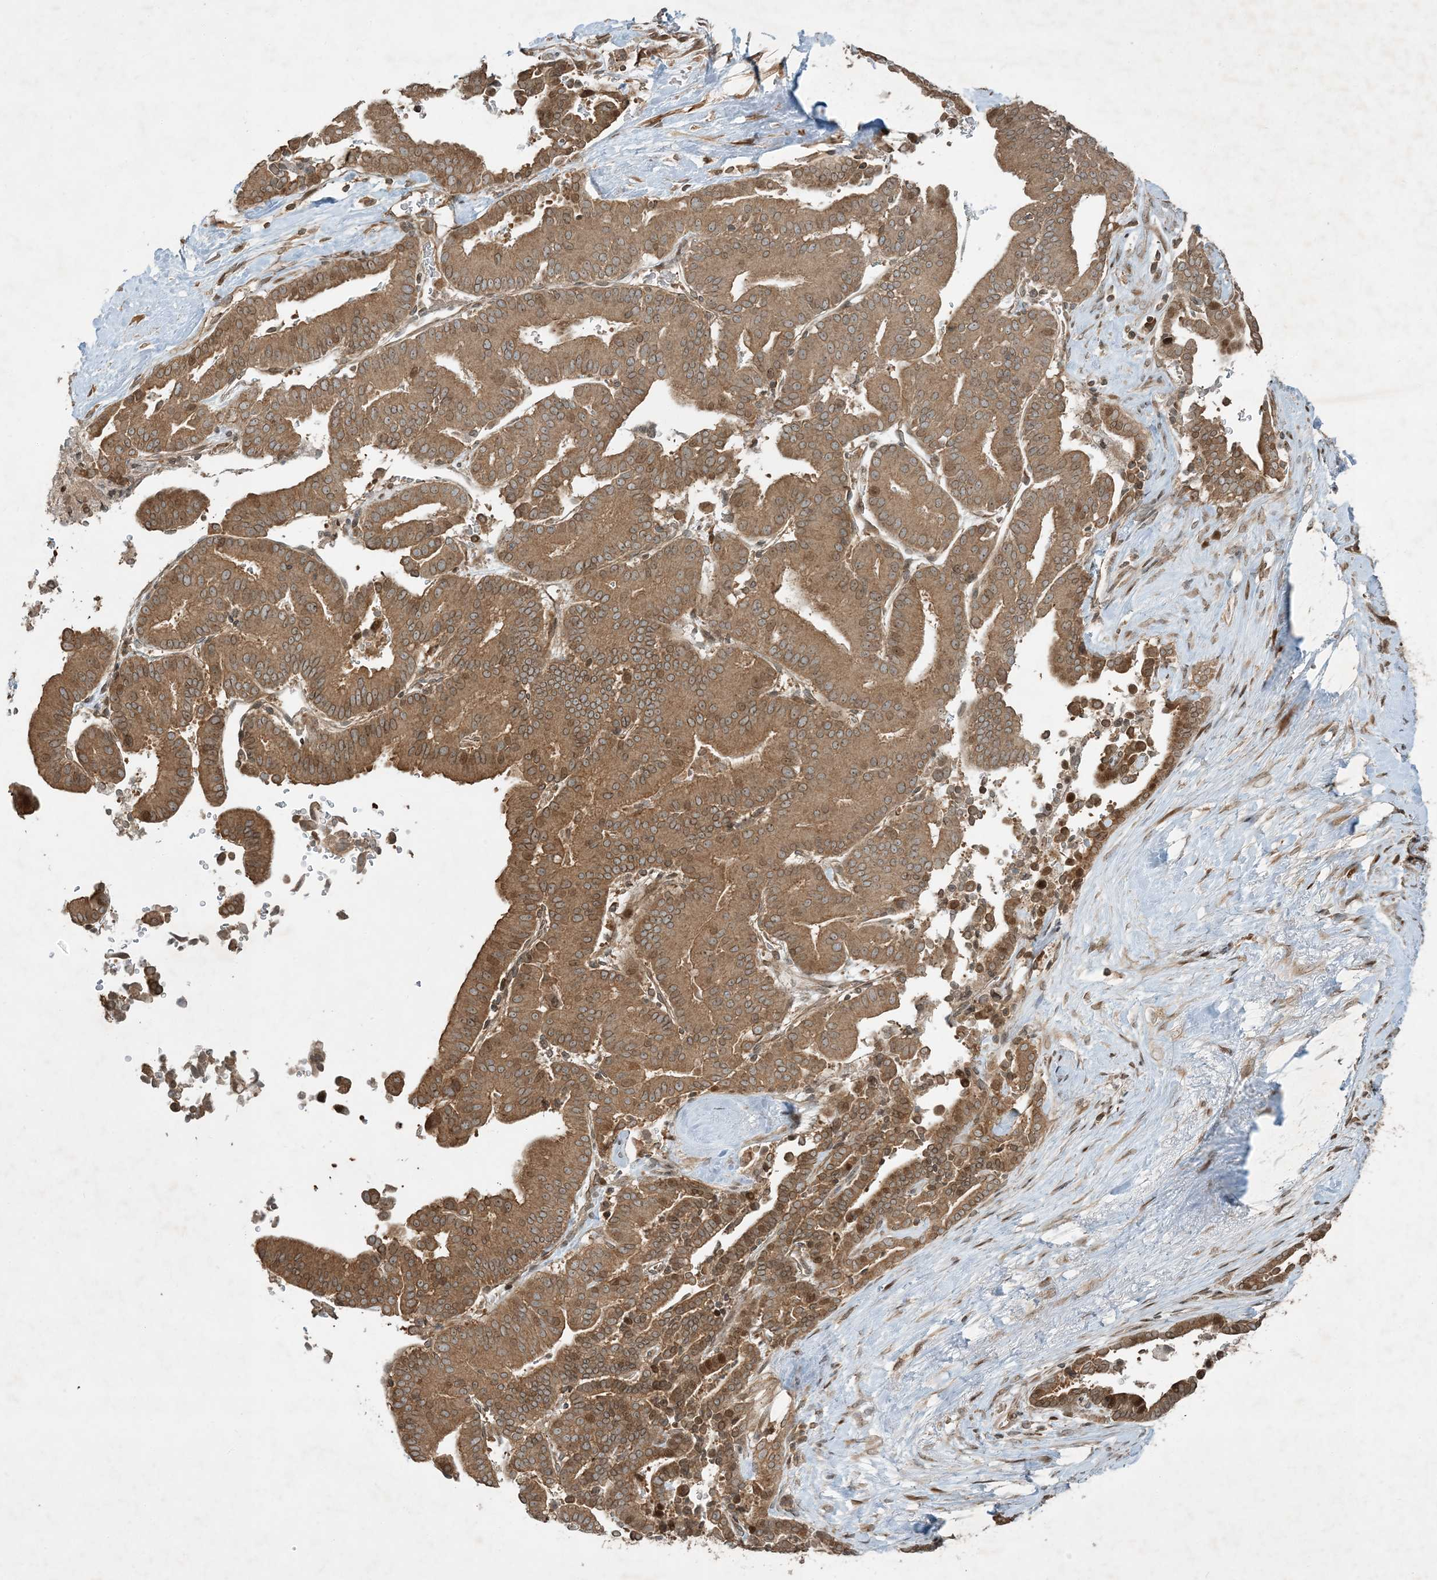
{"staining": {"intensity": "moderate", "quantity": ">75%", "location": "cytoplasmic/membranous"}, "tissue": "liver cancer", "cell_type": "Tumor cells", "image_type": "cancer", "snomed": [{"axis": "morphology", "description": "Cholangiocarcinoma"}, {"axis": "topography", "description": "Liver"}], "caption": "A brown stain highlights moderate cytoplasmic/membranous expression of a protein in cholangiocarcinoma (liver) tumor cells.", "gene": "COMMD8", "patient": {"sex": "female", "age": 75}}